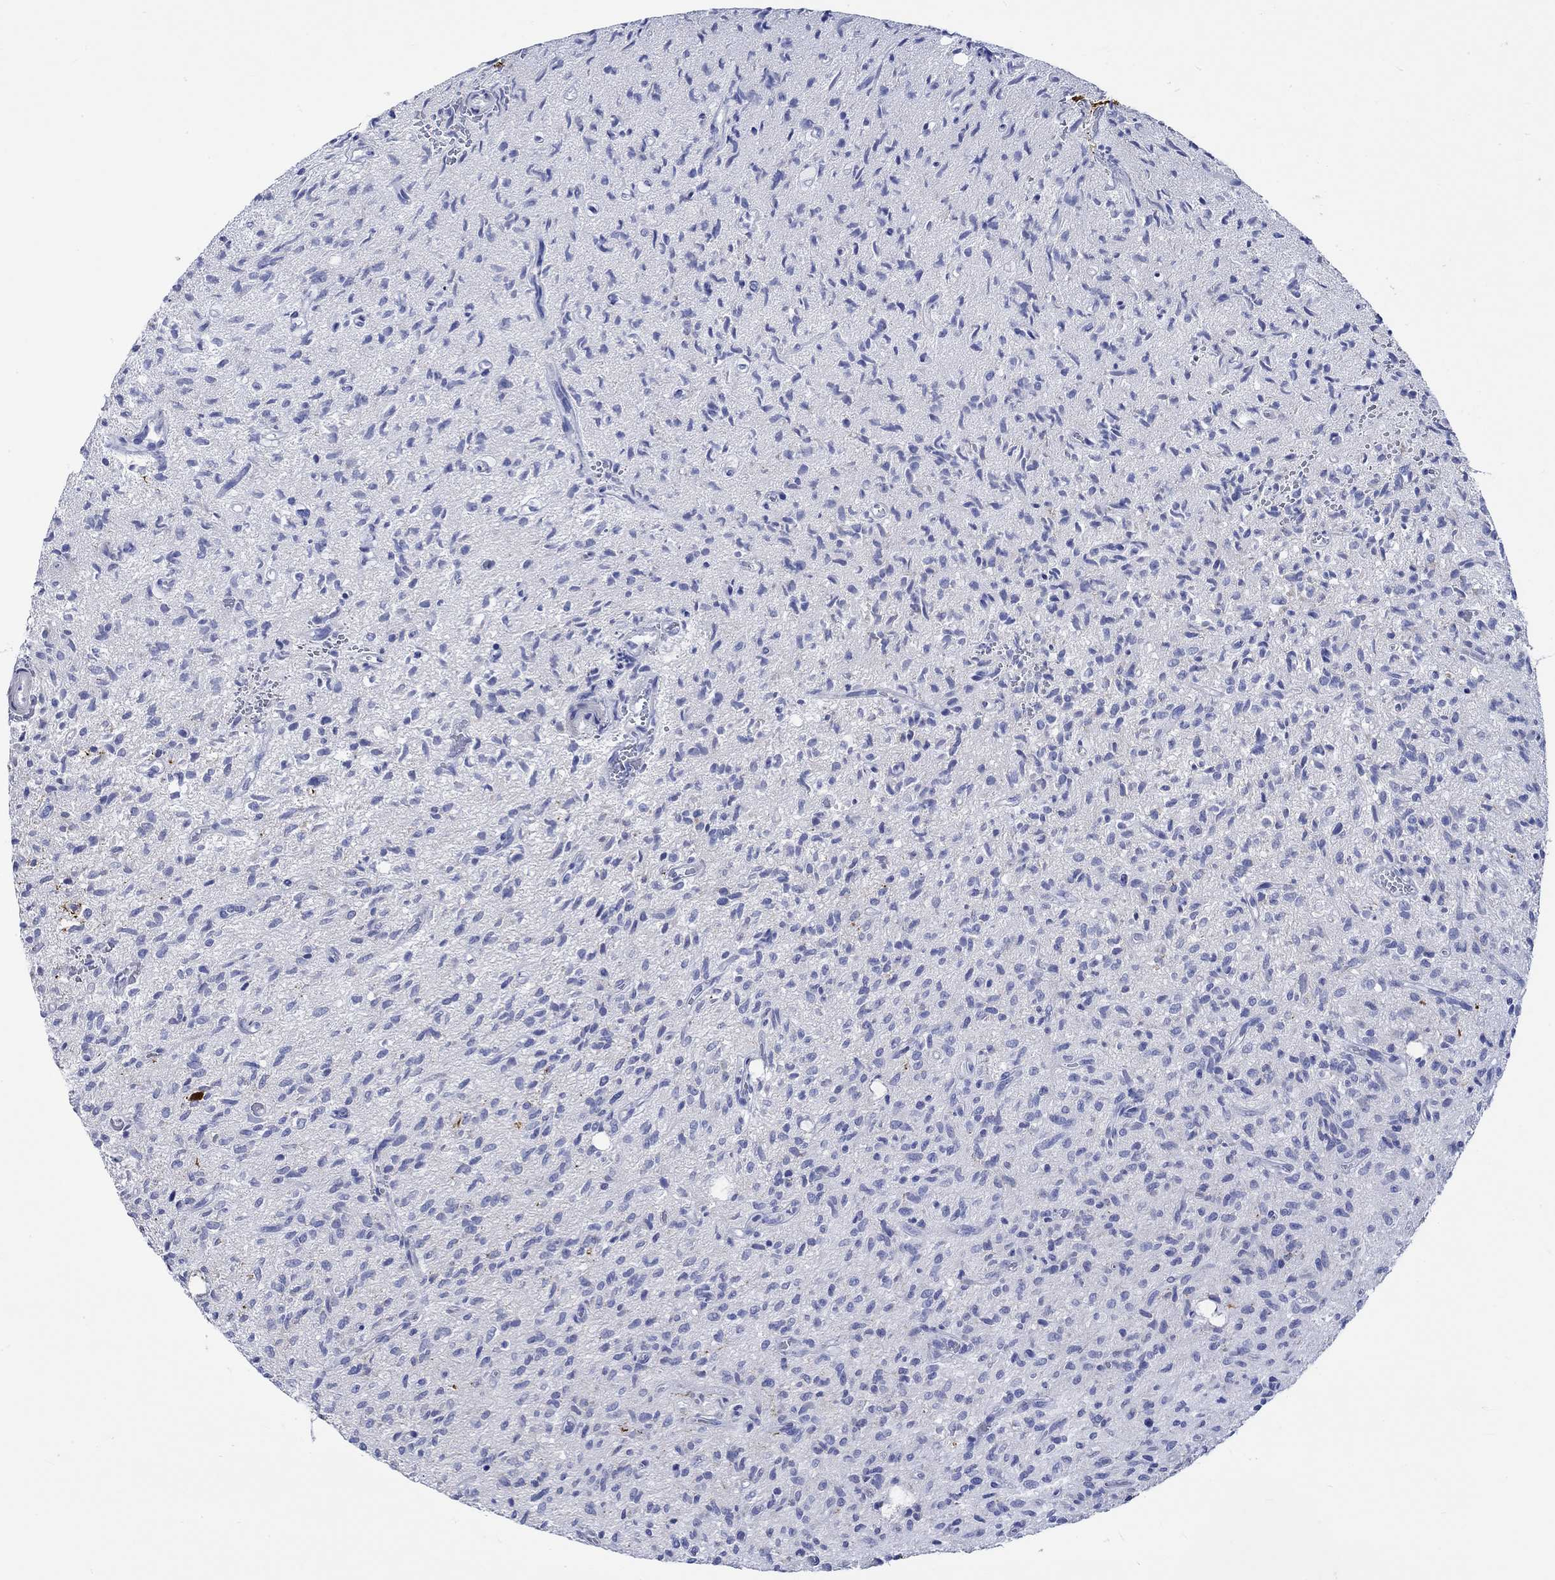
{"staining": {"intensity": "negative", "quantity": "none", "location": "none"}, "tissue": "glioma", "cell_type": "Tumor cells", "image_type": "cancer", "snomed": [{"axis": "morphology", "description": "Glioma, malignant, High grade"}, {"axis": "topography", "description": "Brain"}], "caption": "Protein analysis of malignant high-grade glioma displays no significant expression in tumor cells.", "gene": "CPLX2", "patient": {"sex": "male", "age": 64}}